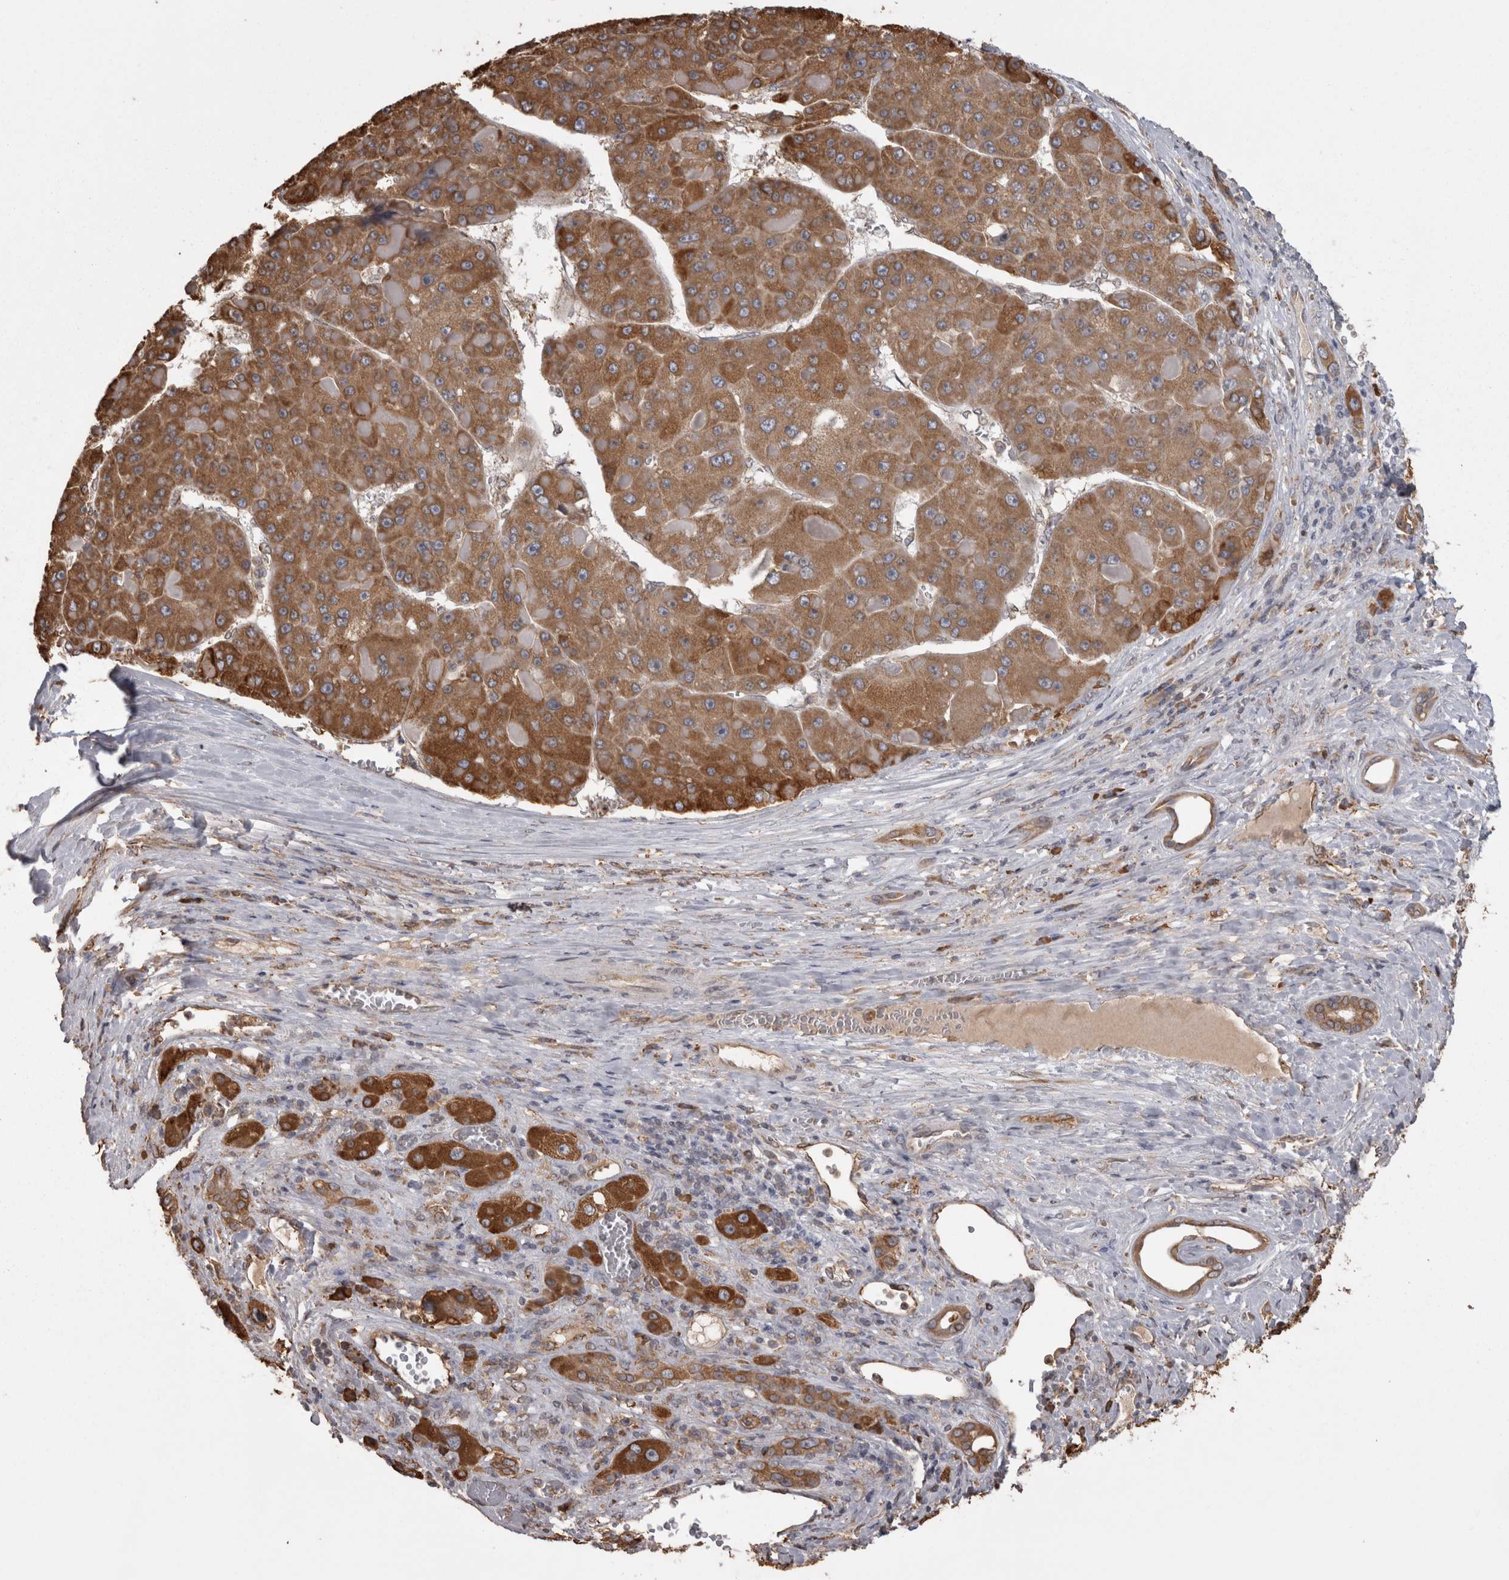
{"staining": {"intensity": "strong", "quantity": ">75%", "location": "cytoplasmic/membranous"}, "tissue": "liver cancer", "cell_type": "Tumor cells", "image_type": "cancer", "snomed": [{"axis": "morphology", "description": "Carcinoma, Hepatocellular, NOS"}, {"axis": "topography", "description": "Liver"}], "caption": "A photomicrograph of human hepatocellular carcinoma (liver) stained for a protein displays strong cytoplasmic/membranous brown staining in tumor cells.", "gene": "PON2", "patient": {"sex": "female", "age": 73}}